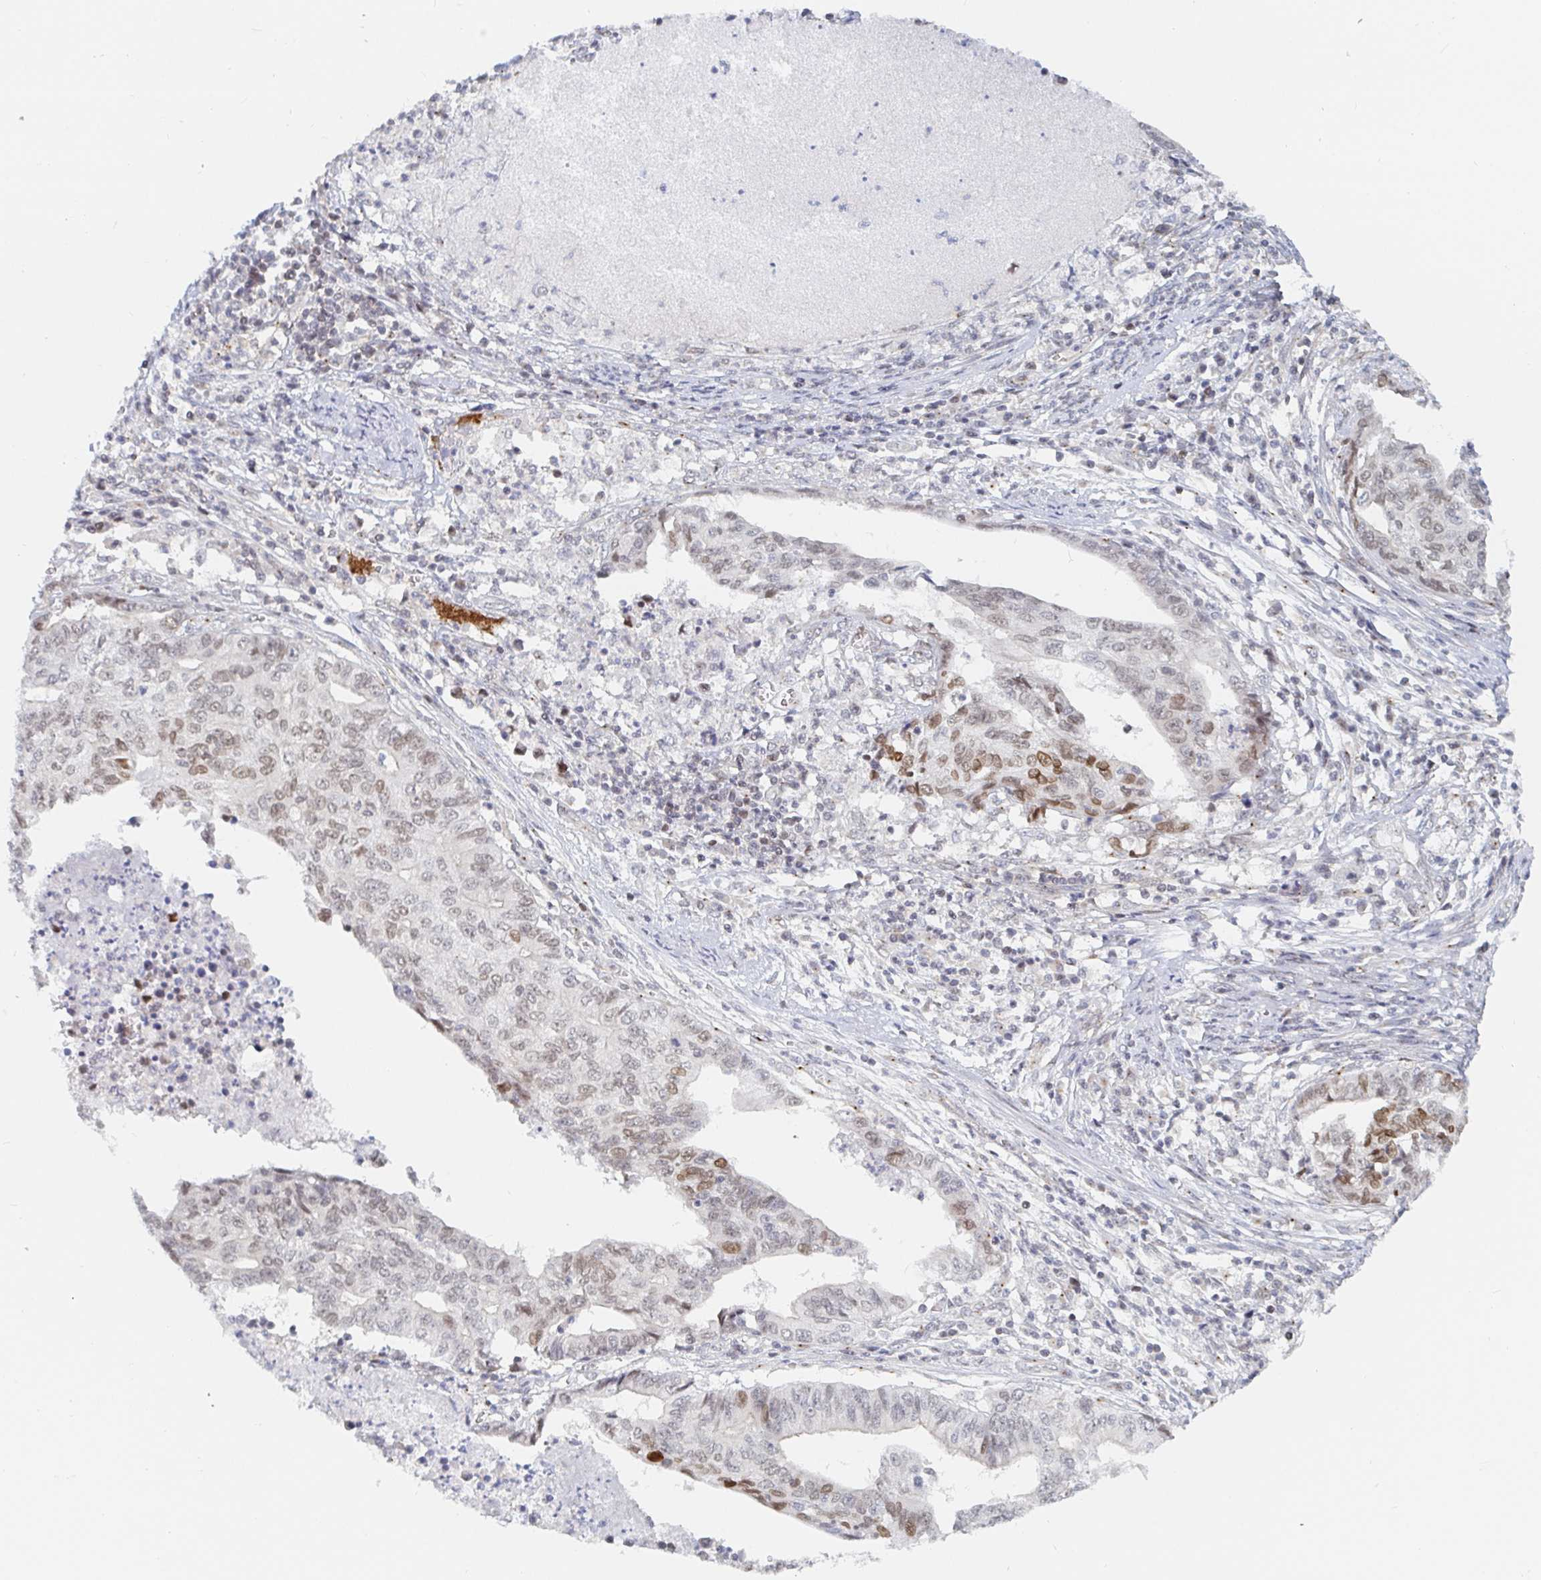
{"staining": {"intensity": "moderate", "quantity": "<25%", "location": "nuclear"}, "tissue": "endometrial cancer", "cell_type": "Tumor cells", "image_type": "cancer", "snomed": [{"axis": "morphology", "description": "Adenocarcinoma, NOS"}, {"axis": "topography", "description": "Endometrium"}], "caption": "Protein expression analysis of human endometrial adenocarcinoma reveals moderate nuclear staining in approximately <25% of tumor cells.", "gene": "CHD2", "patient": {"sex": "female", "age": 65}}